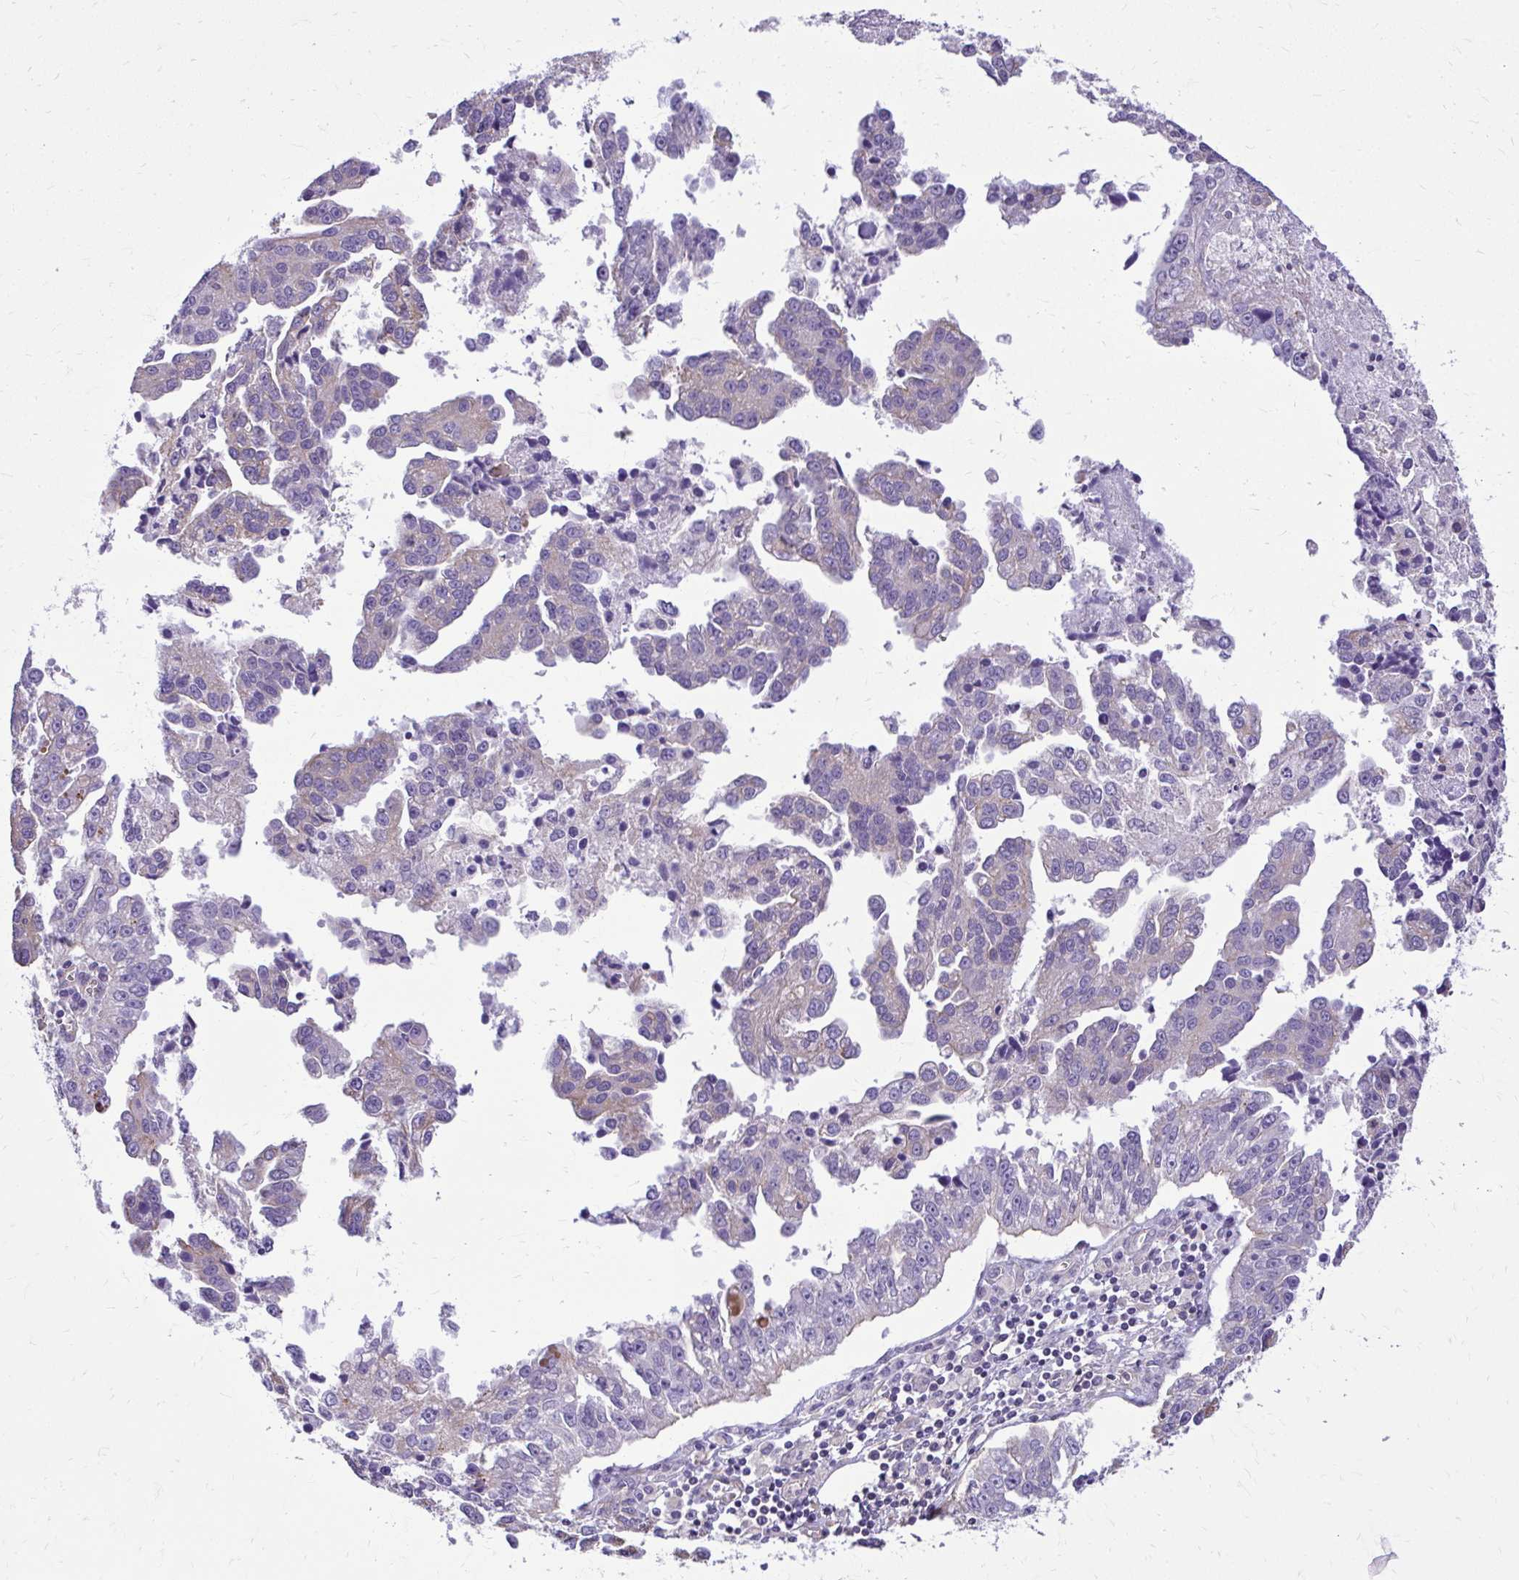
{"staining": {"intensity": "negative", "quantity": "none", "location": "none"}, "tissue": "ovarian cancer", "cell_type": "Tumor cells", "image_type": "cancer", "snomed": [{"axis": "morphology", "description": "Cystadenocarcinoma, serous, NOS"}, {"axis": "topography", "description": "Ovary"}], "caption": "High magnification brightfield microscopy of ovarian serous cystadenocarcinoma stained with DAB (3,3'-diaminobenzidine) (brown) and counterstained with hematoxylin (blue): tumor cells show no significant expression. (Brightfield microscopy of DAB (3,3'-diaminobenzidine) immunohistochemistry (IHC) at high magnification).", "gene": "RUNDC3B", "patient": {"sex": "female", "age": 75}}